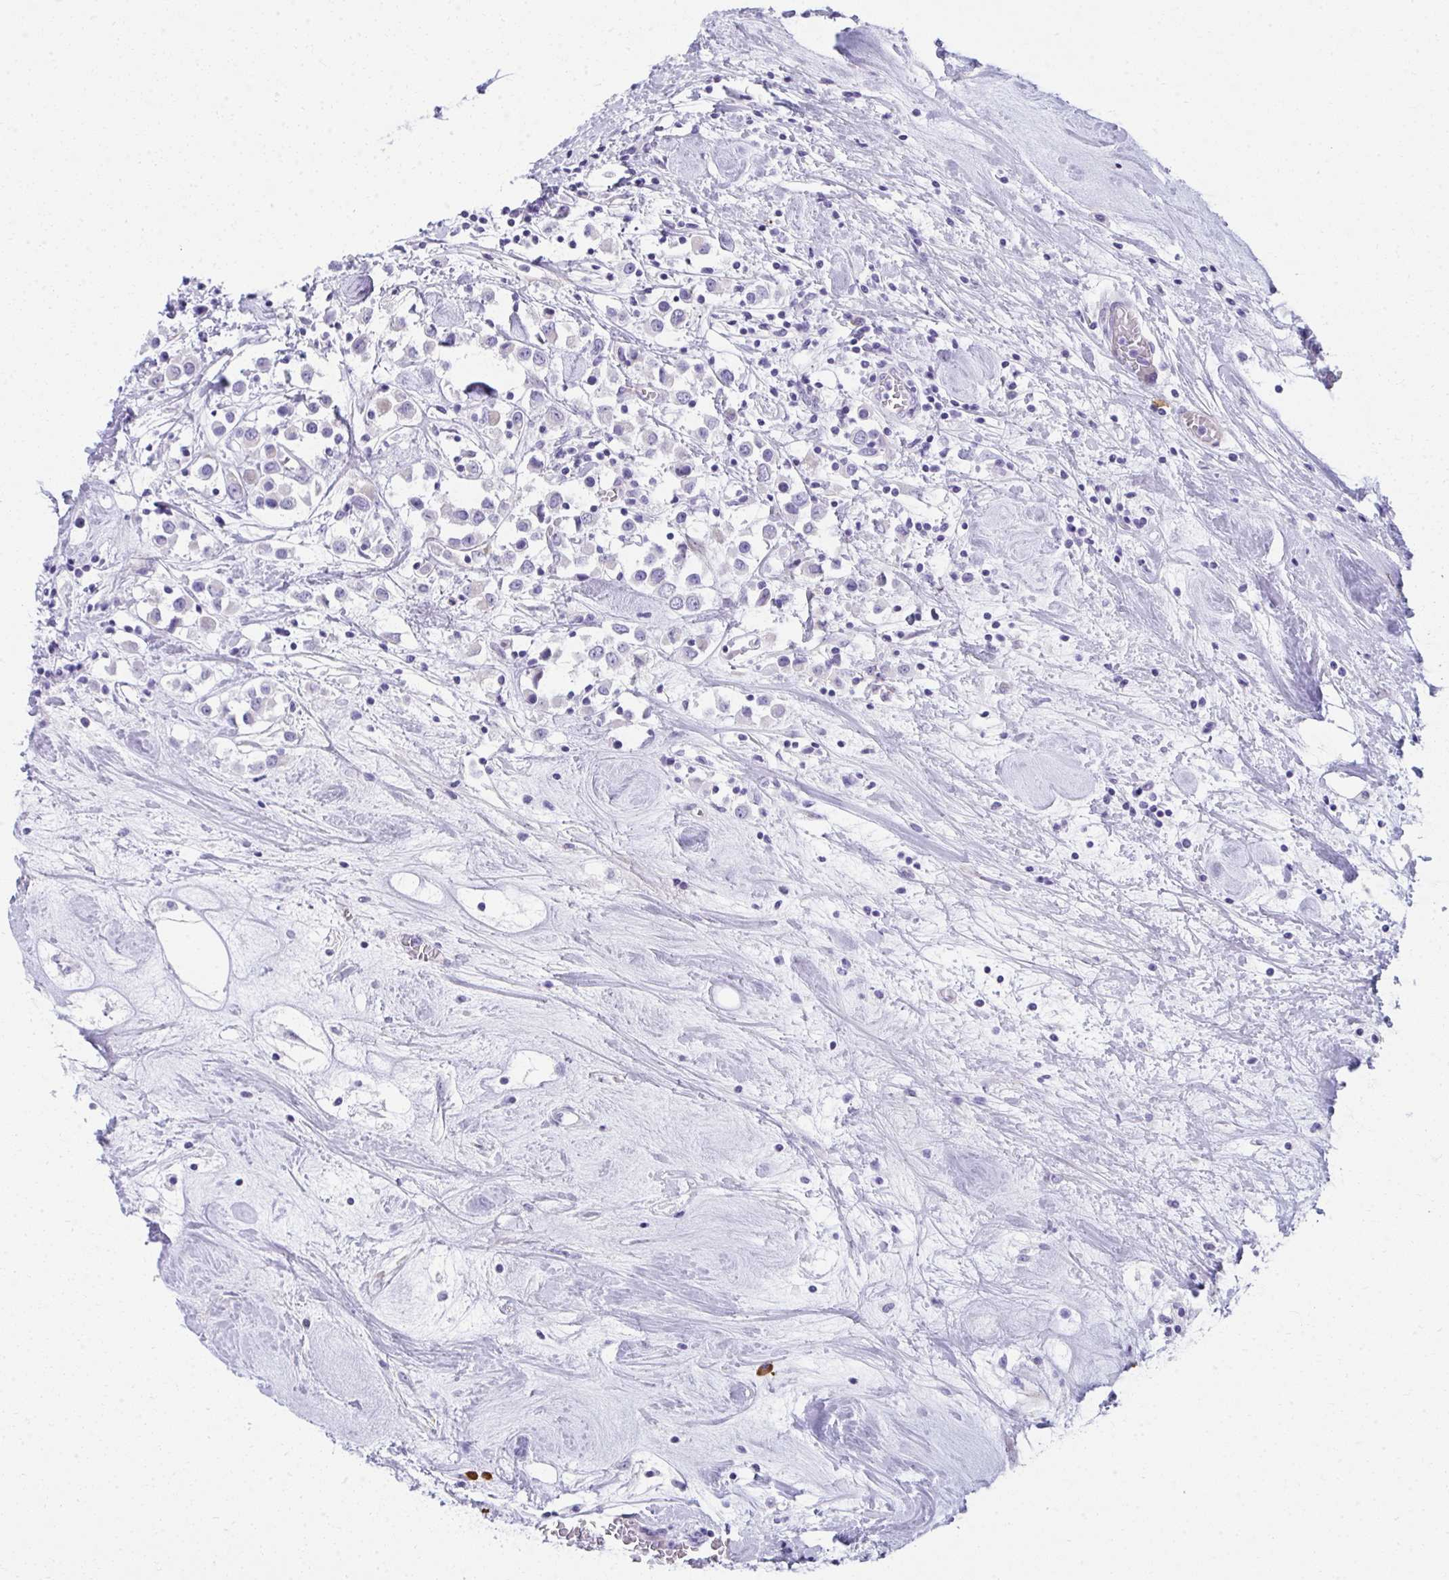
{"staining": {"intensity": "negative", "quantity": "none", "location": "none"}, "tissue": "breast cancer", "cell_type": "Tumor cells", "image_type": "cancer", "snomed": [{"axis": "morphology", "description": "Duct carcinoma"}, {"axis": "topography", "description": "Breast"}], "caption": "A photomicrograph of human intraductal carcinoma (breast) is negative for staining in tumor cells.", "gene": "PUS7L", "patient": {"sex": "female", "age": 61}}